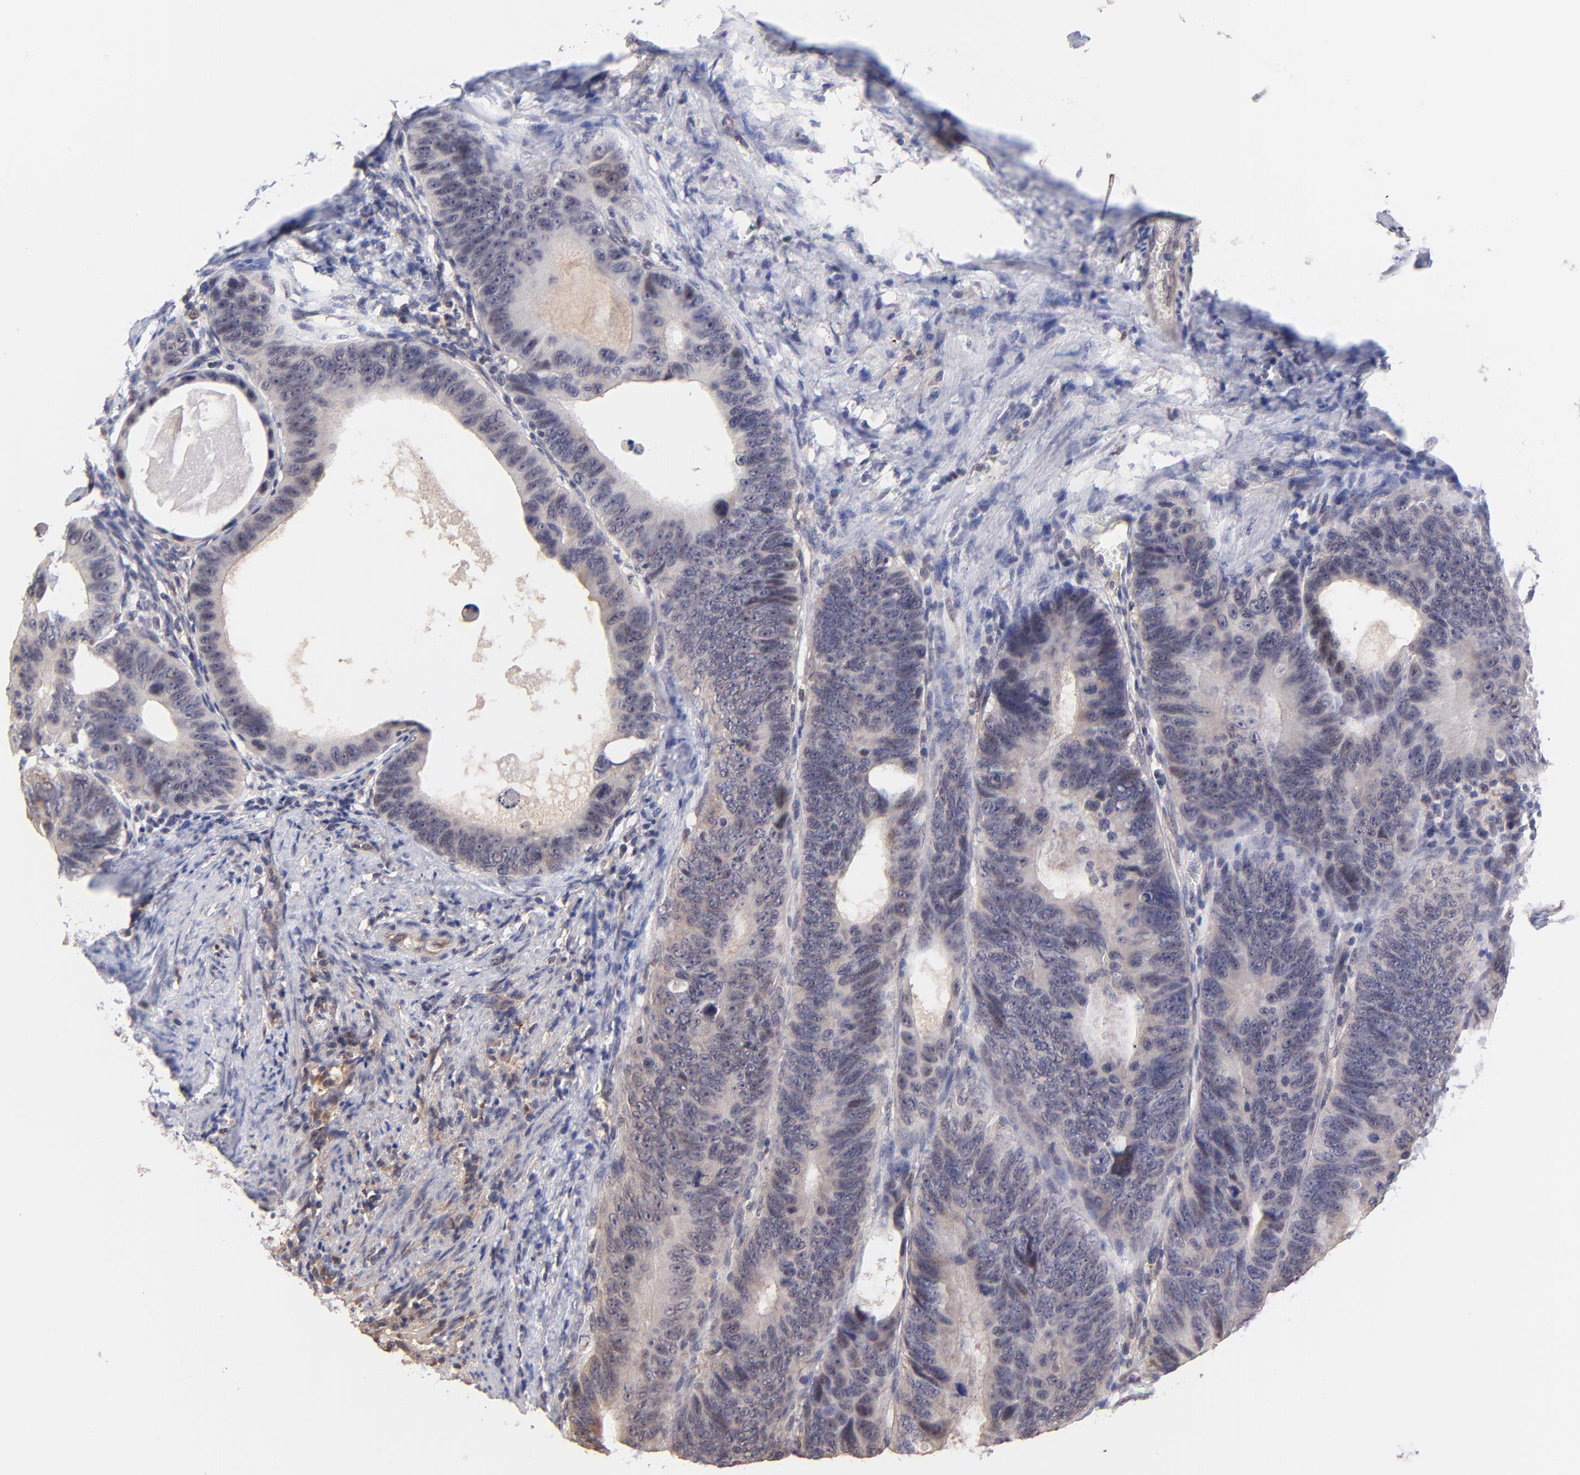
{"staining": {"intensity": "weak", "quantity": ">75%", "location": "cytoplasmic/membranous"}, "tissue": "colorectal cancer", "cell_type": "Tumor cells", "image_type": "cancer", "snomed": [{"axis": "morphology", "description": "Adenocarcinoma, NOS"}, {"axis": "topography", "description": "Colon"}], "caption": "Immunohistochemistry (DAB) staining of human colorectal cancer (adenocarcinoma) reveals weak cytoplasmic/membranous protein expression in about >75% of tumor cells.", "gene": "ZNF747", "patient": {"sex": "female", "age": 55}}